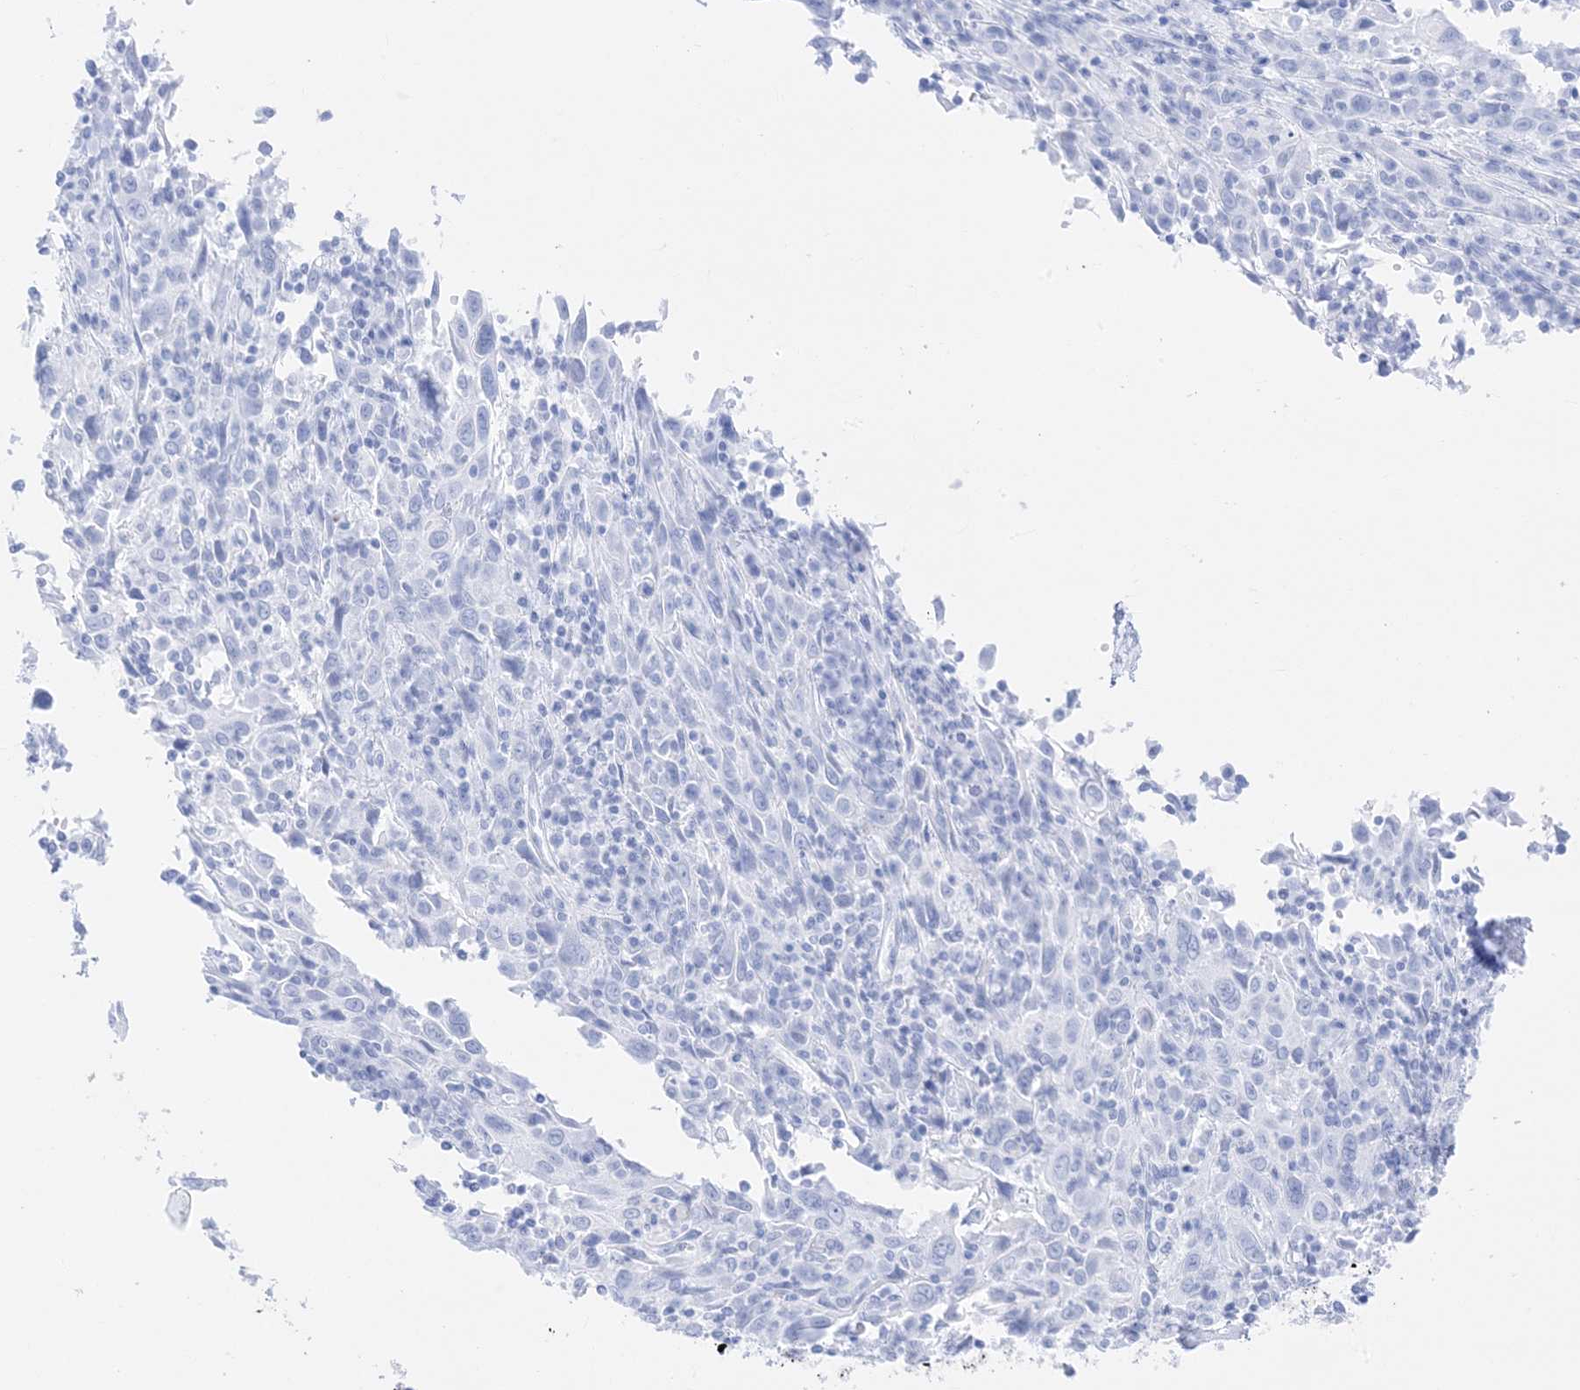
{"staining": {"intensity": "negative", "quantity": "none", "location": "none"}, "tissue": "cervical cancer", "cell_type": "Tumor cells", "image_type": "cancer", "snomed": [{"axis": "morphology", "description": "Squamous cell carcinoma, NOS"}, {"axis": "topography", "description": "Cervix"}], "caption": "This is an immunohistochemistry (IHC) micrograph of cervical cancer. There is no expression in tumor cells.", "gene": "MUC17", "patient": {"sex": "female", "age": 46}}